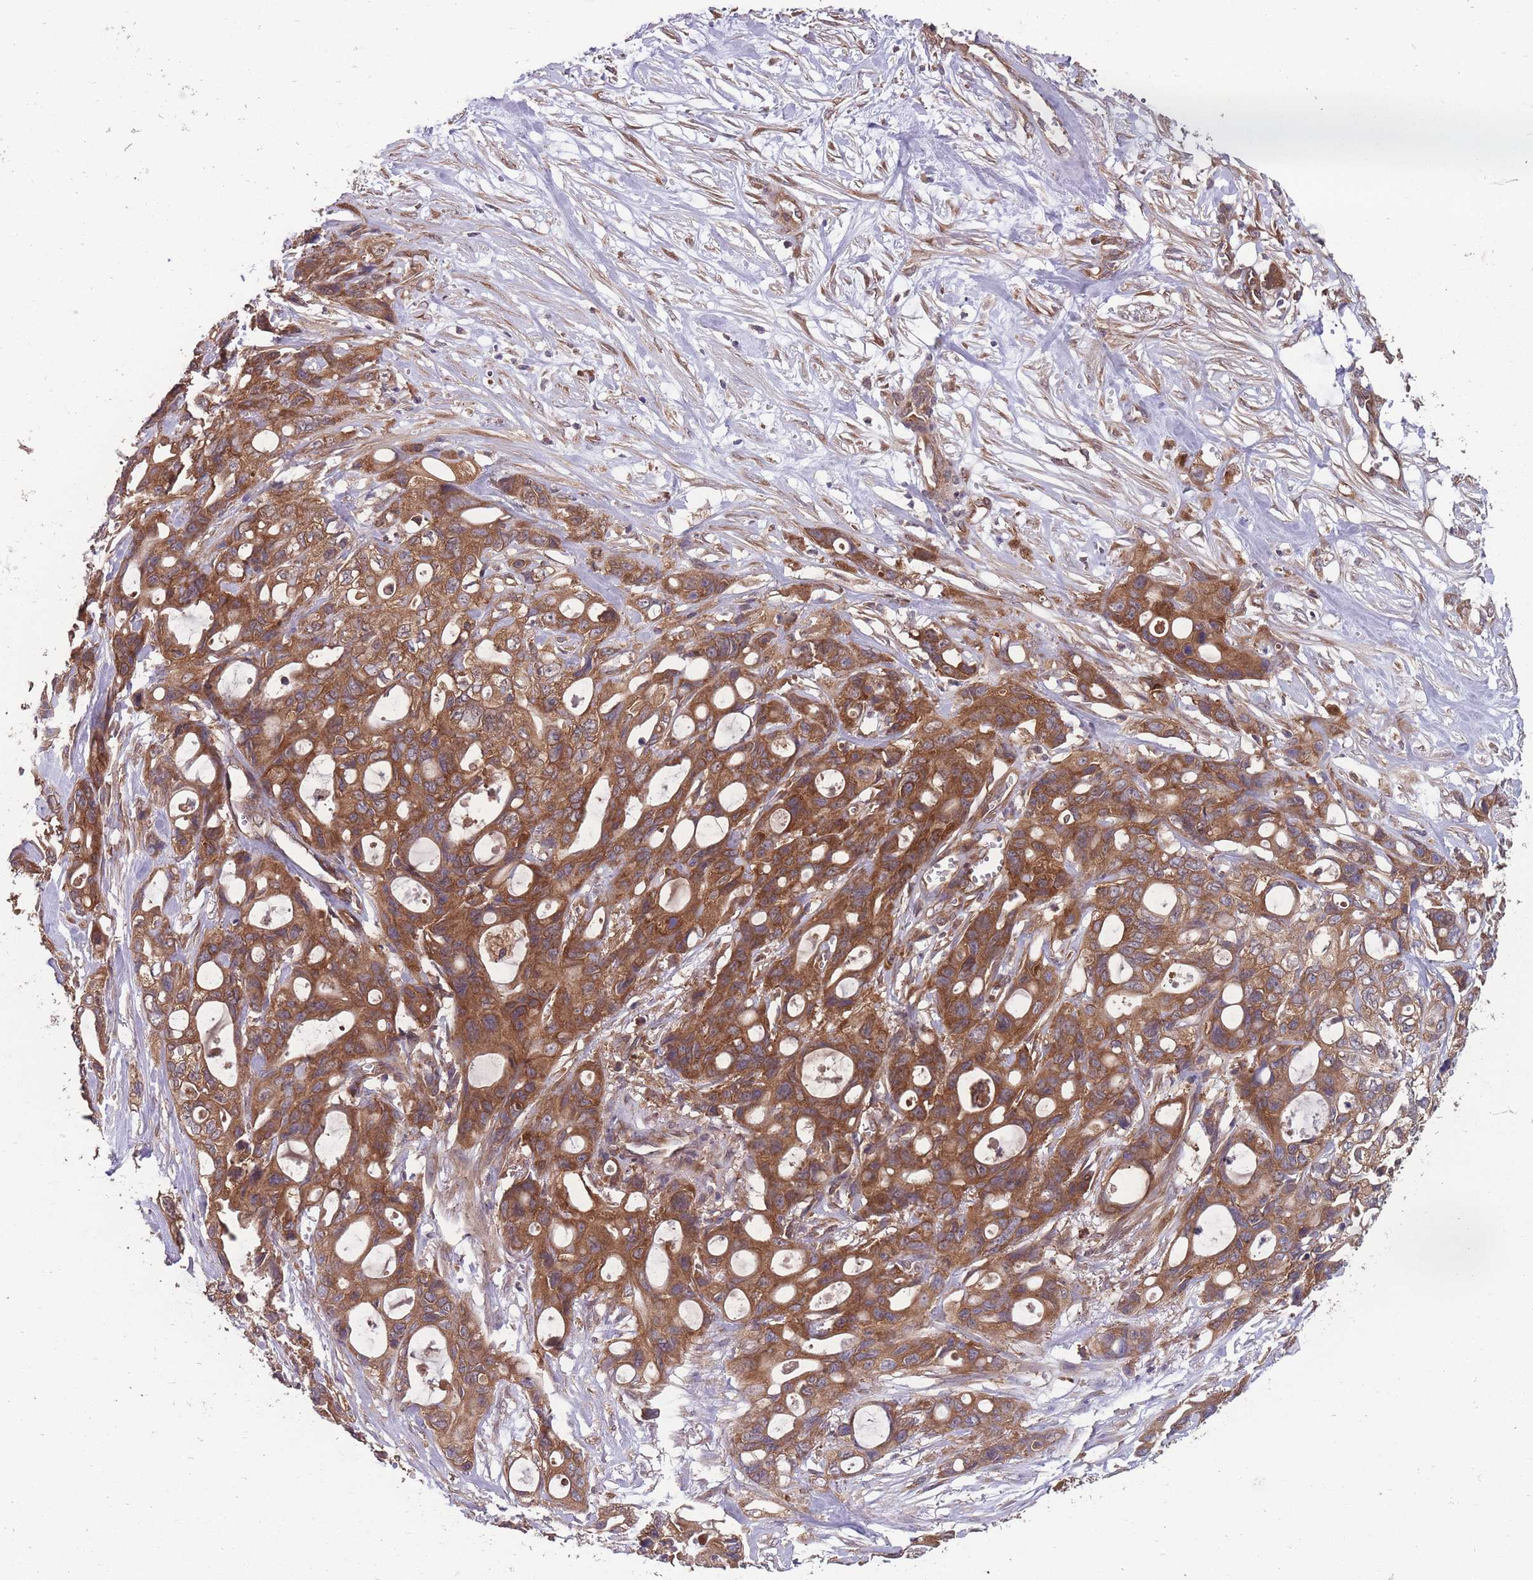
{"staining": {"intensity": "strong", "quantity": ">75%", "location": "cytoplasmic/membranous"}, "tissue": "ovarian cancer", "cell_type": "Tumor cells", "image_type": "cancer", "snomed": [{"axis": "morphology", "description": "Cystadenocarcinoma, mucinous, NOS"}, {"axis": "topography", "description": "Ovary"}], "caption": "Protein expression analysis of ovarian cancer (mucinous cystadenocarcinoma) demonstrates strong cytoplasmic/membranous staining in about >75% of tumor cells.", "gene": "ZPR1", "patient": {"sex": "female", "age": 70}}